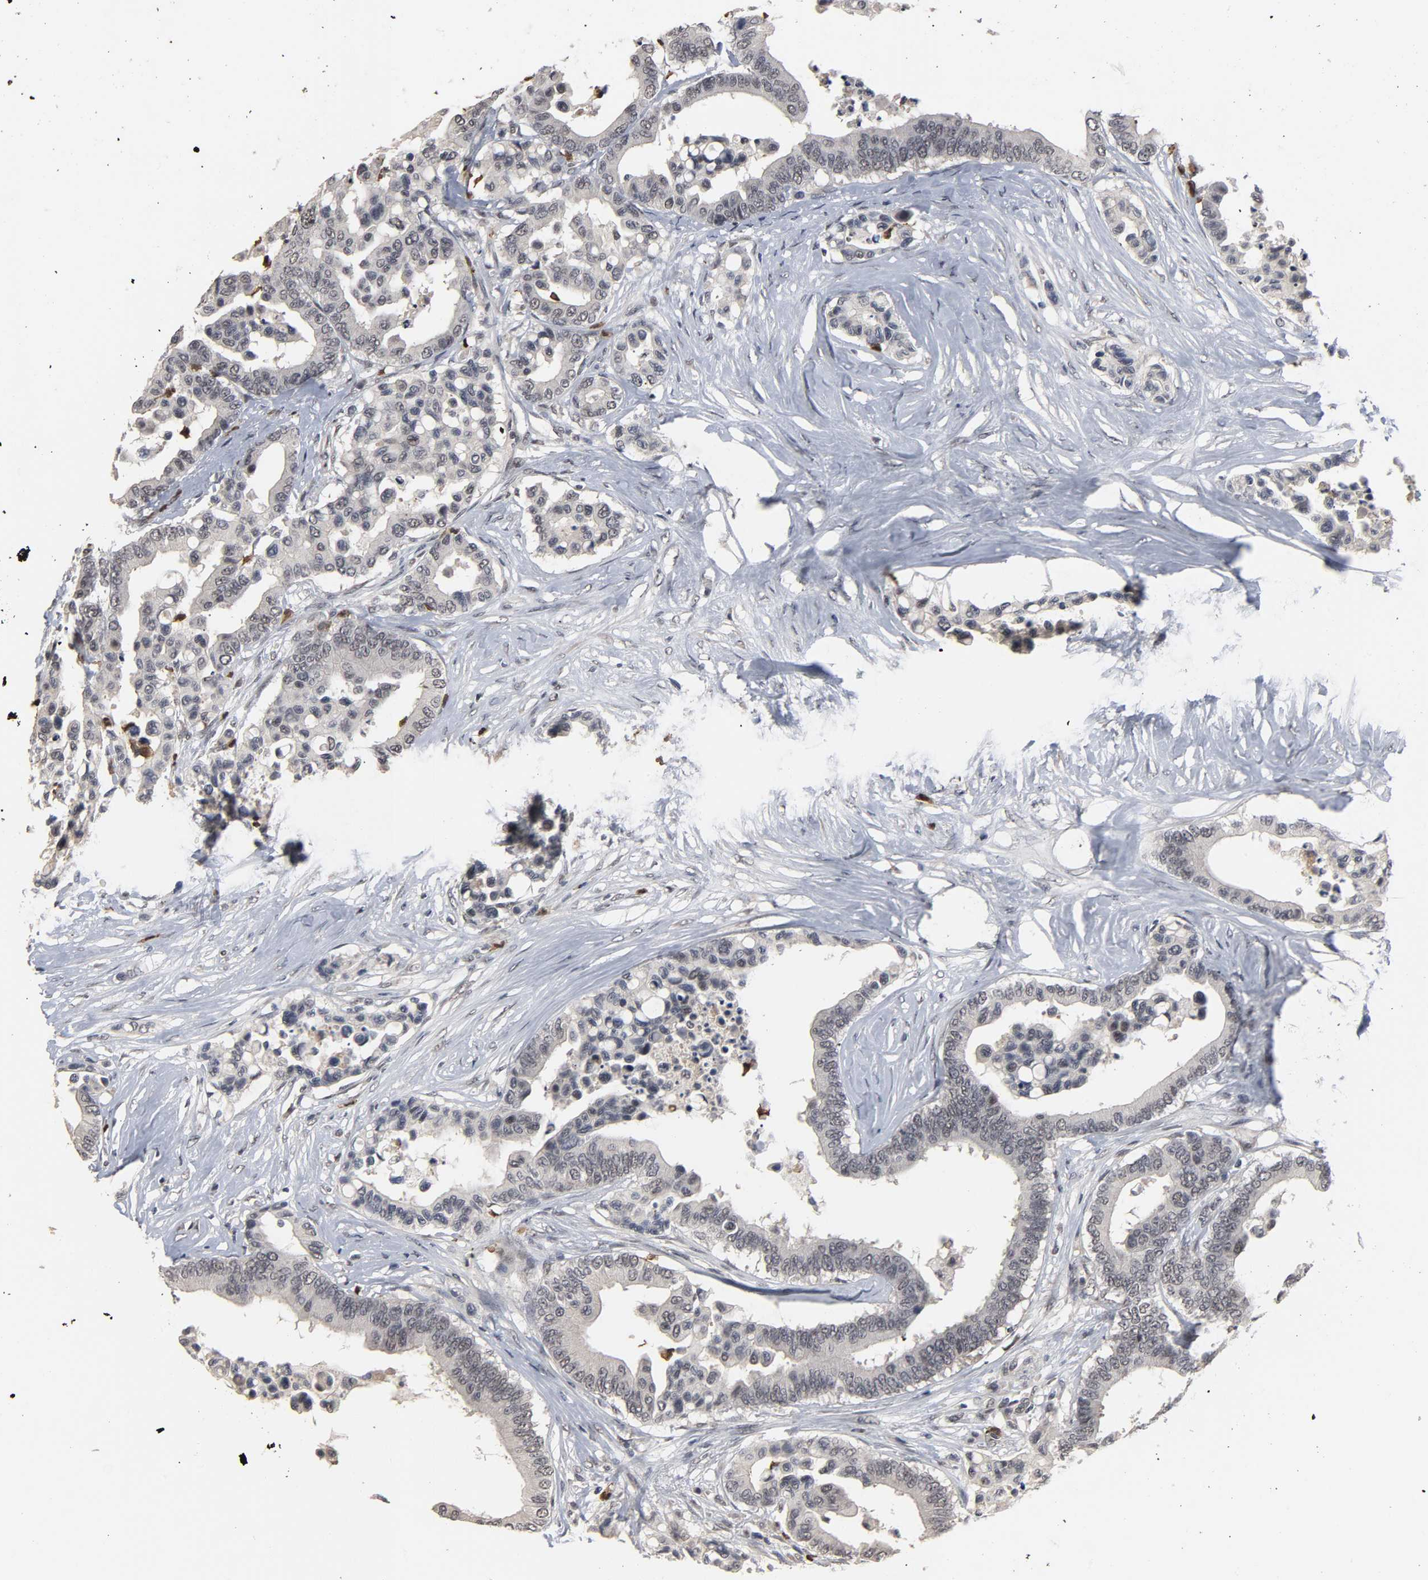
{"staining": {"intensity": "negative", "quantity": "none", "location": "none"}, "tissue": "colorectal cancer", "cell_type": "Tumor cells", "image_type": "cancer", "snomed": [{"axis": "morphology", "description": "Adenocarcinoma, NOS"}, {"axis": "topography", "description": "Colon"}], "caption": "Histopathology image shows no protein positivity in tumor cells of colorectal cancer (adenocarcinoma) tissue. Nuclei are stained in blue.", "gene": "RTL5", "patient": {"sex": "male", "age": 82}}